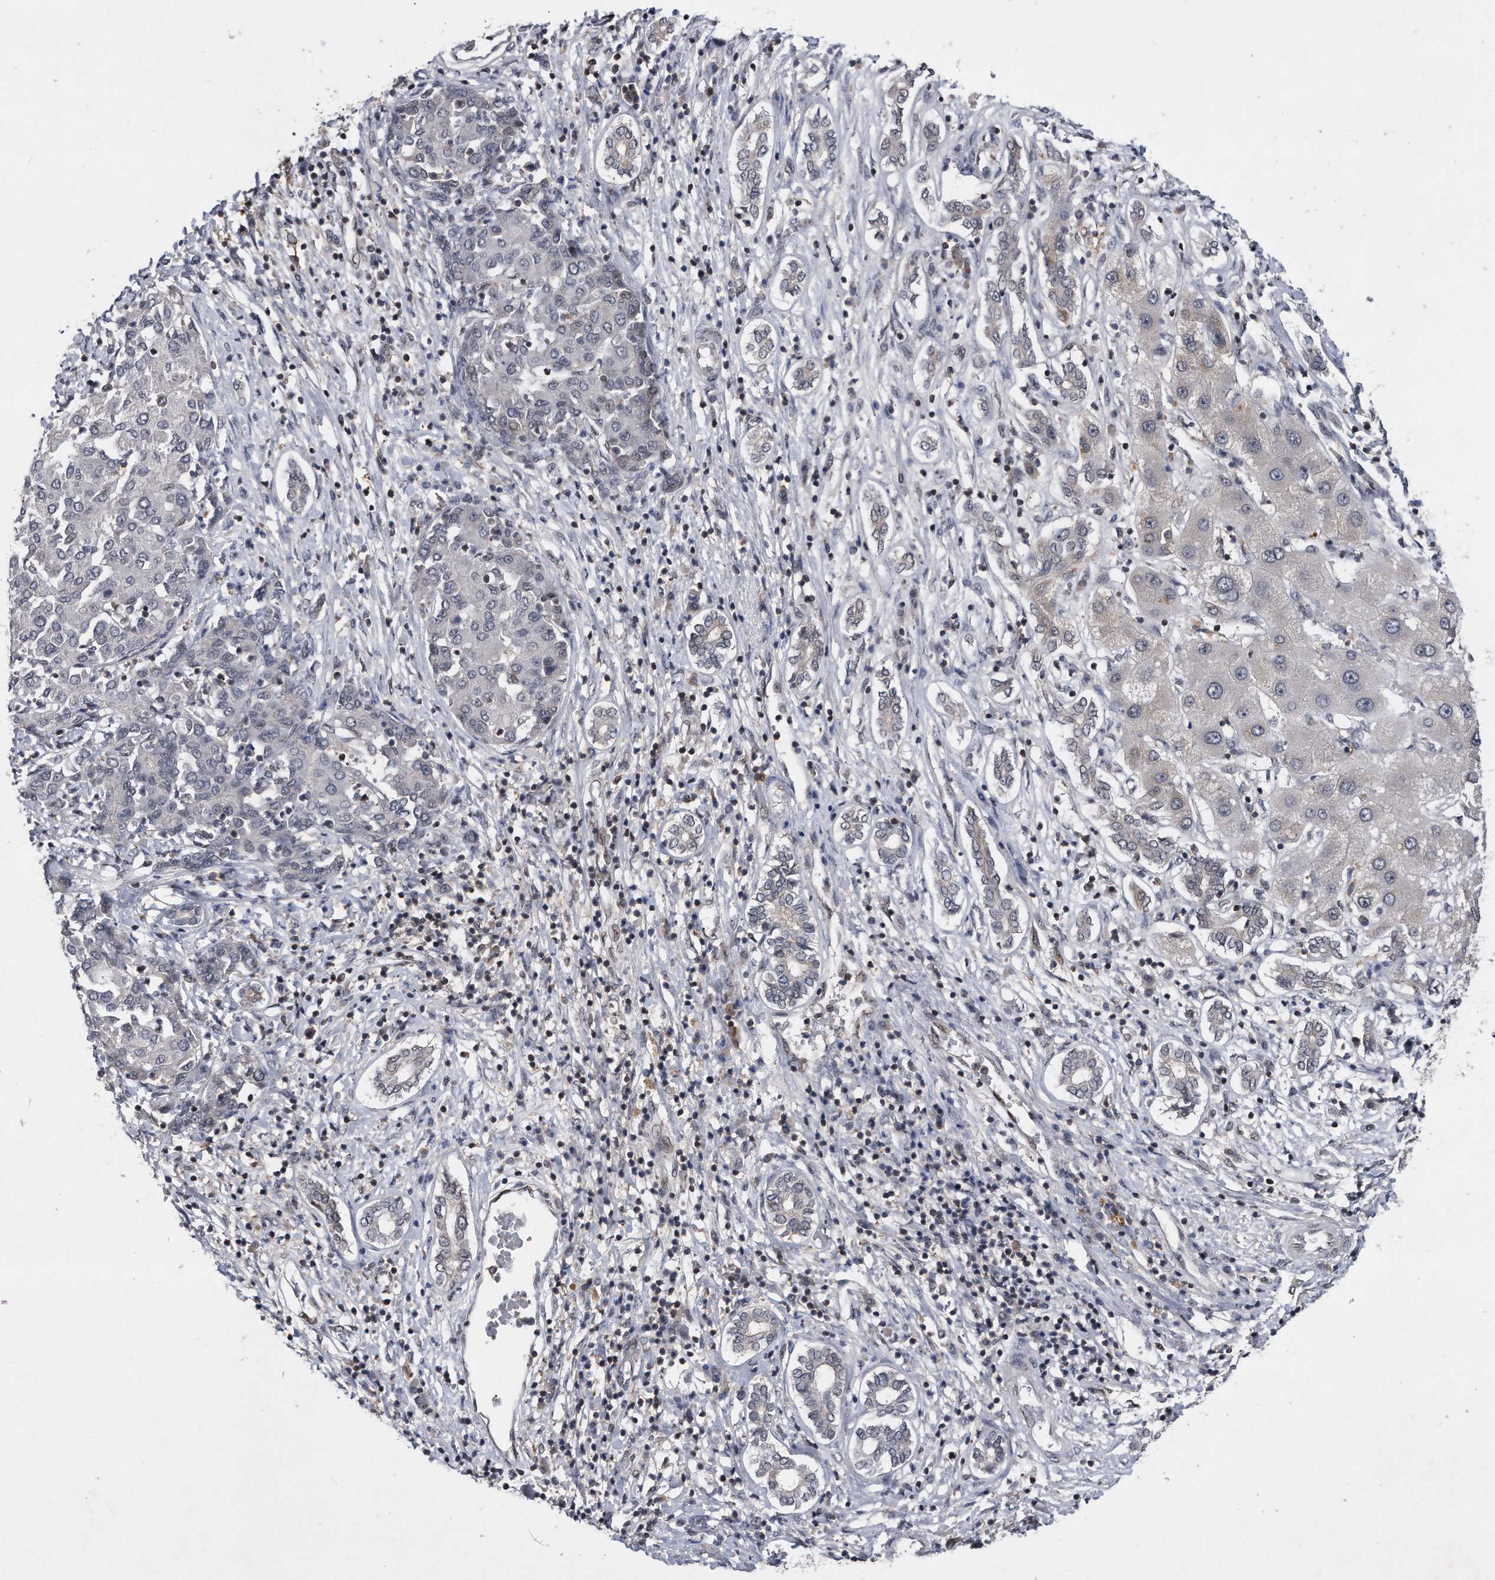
{"staining": {"intensity": "negative", "quantity": "none", "location": "none"}, "tissue": "liver cancer", "cell_type": "Tumor cells", "image_type": "cancer", "snomed": [{"axis": "morphology", "description": "Carcinoma, Hepatocellular, NOS"}, {"axis": "topography", "description": "Liver"}], "caption": "High magnification brightfield microscopy of hepatocellular carcinoma (liver) stained with DAB (brown) and counterstained with hematoxylin (blue): tumor cells show no significant positivity.", "gene": "VIRMA", "patient": {"sex": "male", "age": 65}}